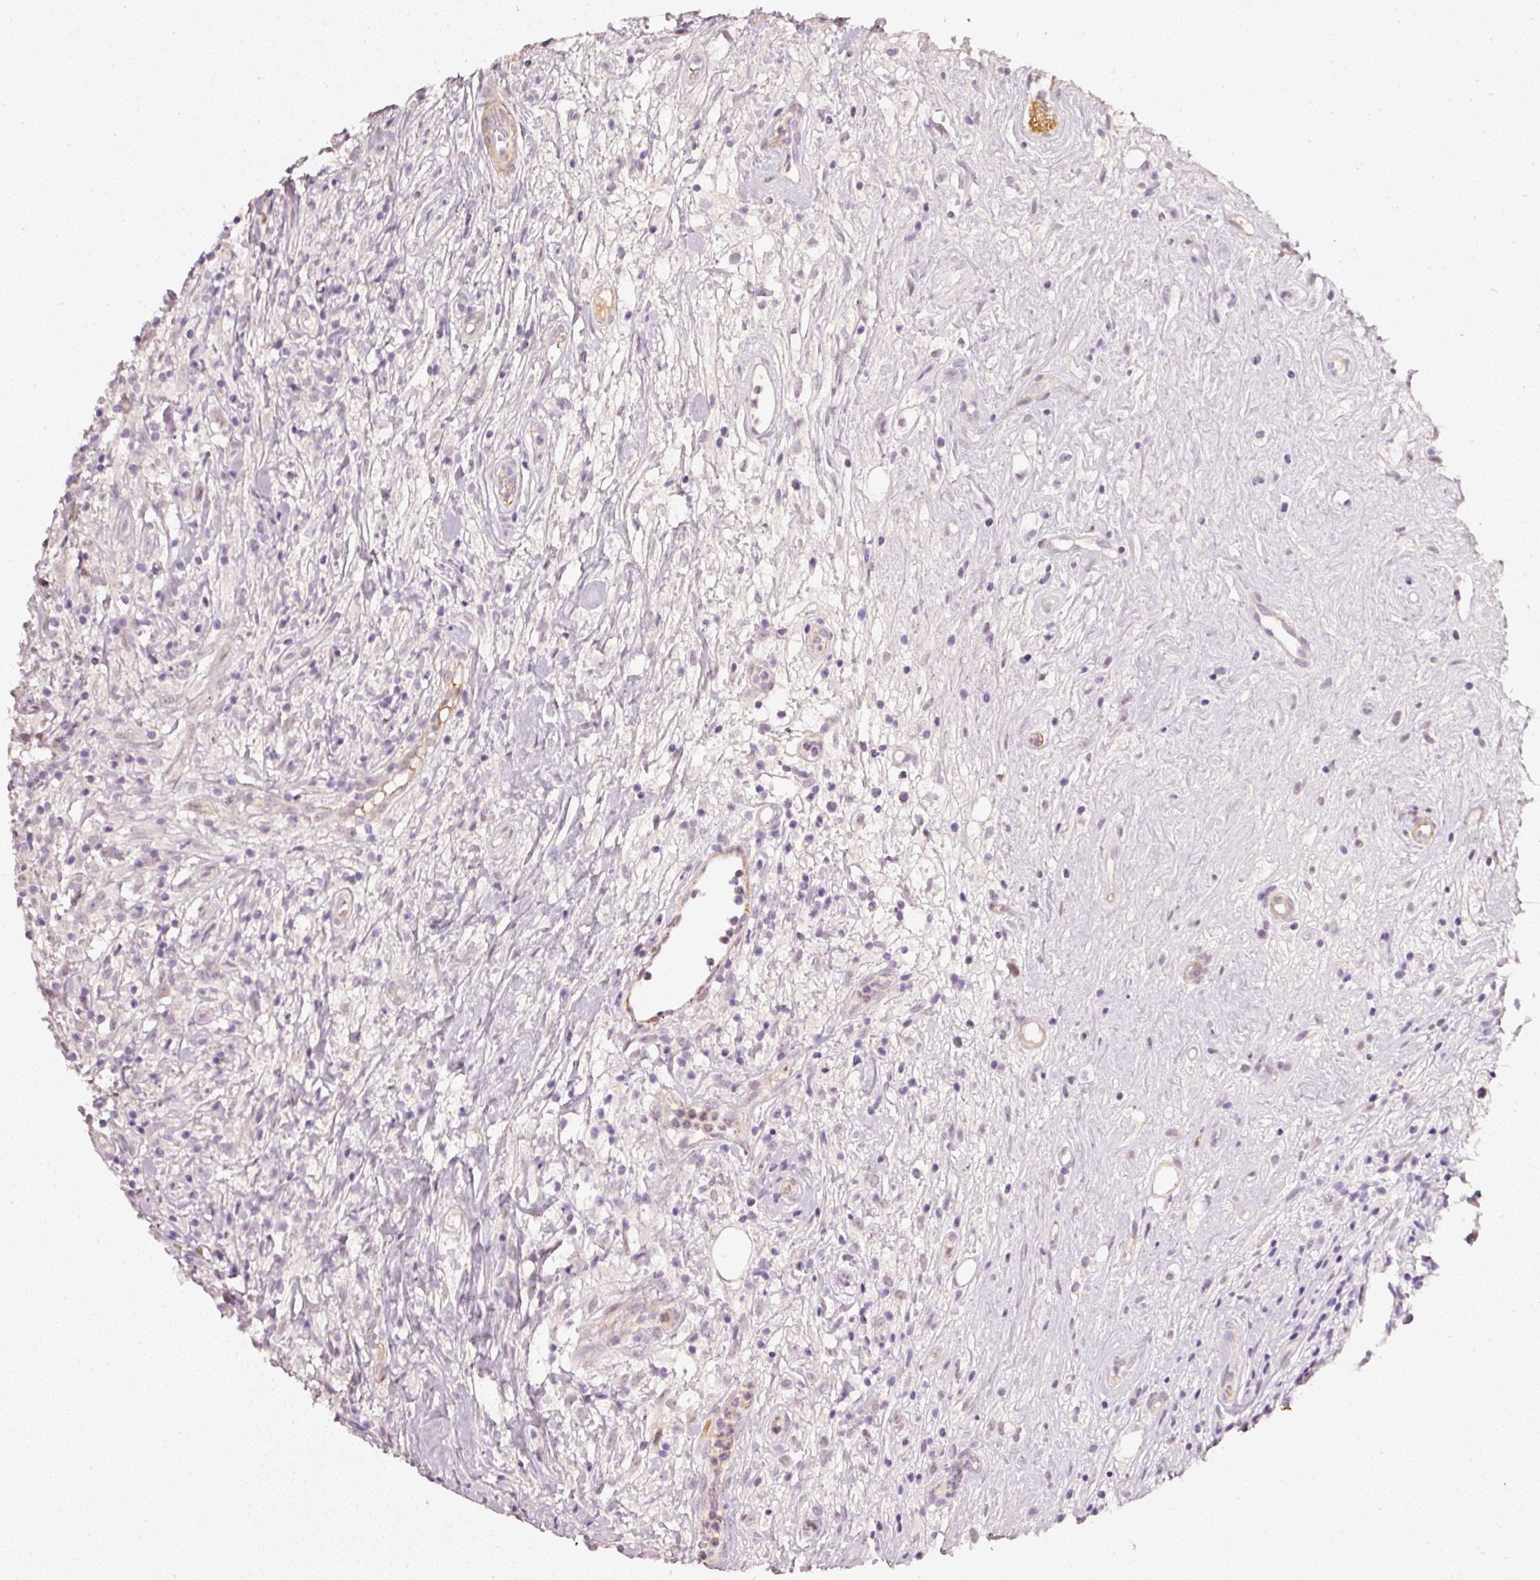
{"staining": {"intensity": "negative", "quantity": "none", "location": "none"}, "tissue": "lymphoma", "cell_type": "Tumor cells", "image_type": "cancer", "snomed": [{"axis": "morphology", "description": "Hodgkin's disease, NOS"}, {"axis": "topography", "description": "No Tissue"}], "caption": "Tumor cells are negative for brown protein staining in Hodgkin's disease.", "gene": "TOGARAM1", "patient": {"sex": "female", "age": 21}}